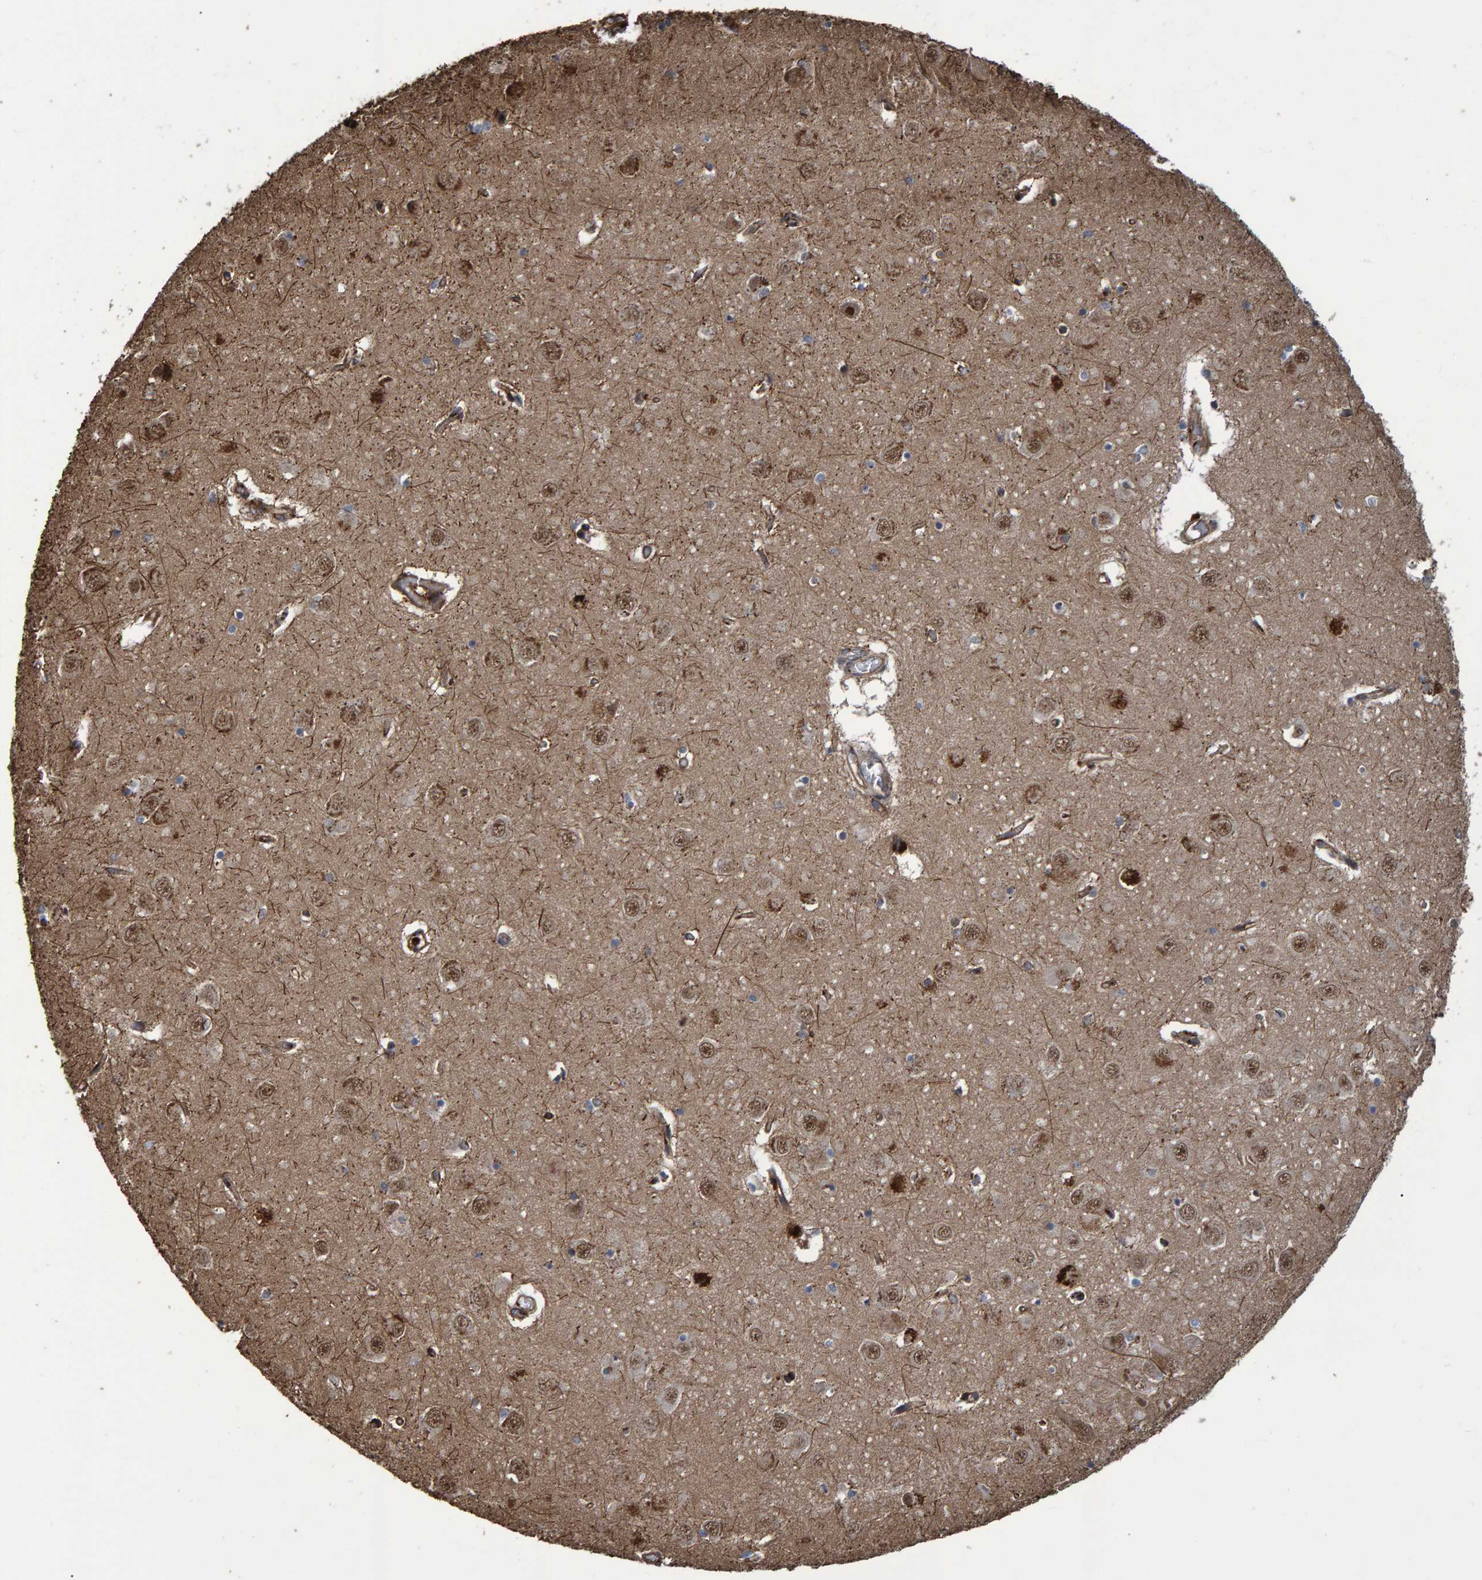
{"staining": {"intensity": "strong", "quantity": "25%-75%", "location": "cytoplasmic/membranous"}, "tissue": "hippocampus", "cell_type": "Glial cells", "image_type": "normal", "snomed": [{"axis": "morphology", "description": "Normal tissue, NOS"}, {"axis": "topography", "description": "Hippocampus"}], "caption": "Immunohistochemistry (IHC) of unremarkable hippocampus displays high levels of strong cytoplasmic/membranous staining in about 25%-75% of glial cells. (brown staining indicates protein expression, while blue staining denotes nuclei).", "gene": "TRIM68", "patient": {"sex": "male", "age": 70}}